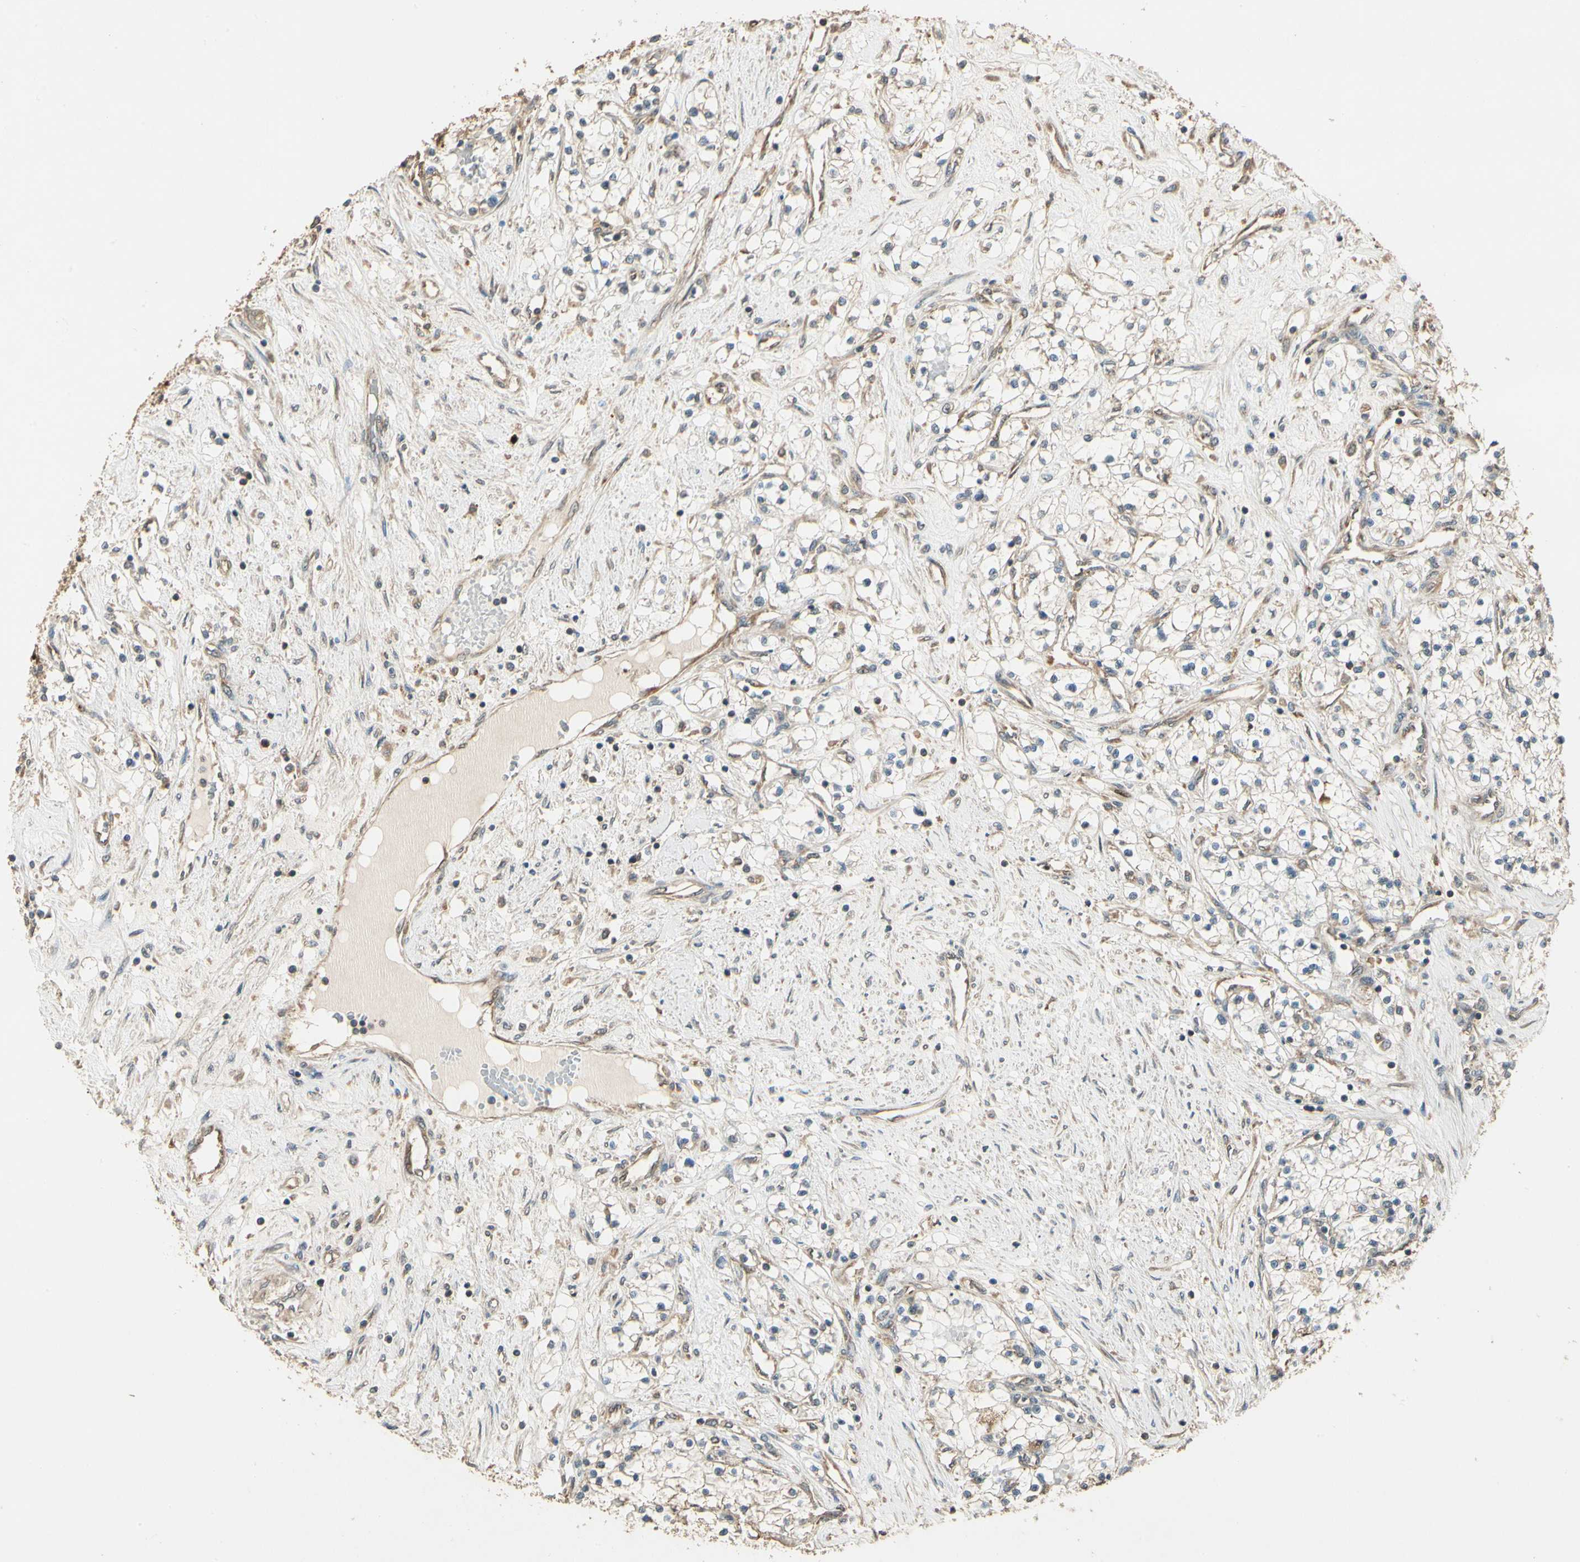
{"staining": {"intensity": "weak", "quantity": "25%-75%", "location": "cytoplasmic/membranous"}, "tissue": "renal cancer", "cell_type": "Tumor cells", "image_type": "cancer", "snomed": [{"axis": "morphology", "description": "Adenocarcinoma, NOS"}, {"axis": "topography", "description": "Kidney"}], "caption": "Immunohistochemistry (IHC) (DAB (3,3'-diaminobenzidine)) staining of adenocarcinoma (renal) exhibits weak cytoplasmic/membranous protein positivity in approximately 25%-75% of tumor cells. The staining was performed using DAB (3,3'-diaminobenzidine), with brown indicating positive protein expression. Nuclei are stained blue with hematoxylin.", "gene": "CCT7", "patient": {"sex": "male", "age": 68}}